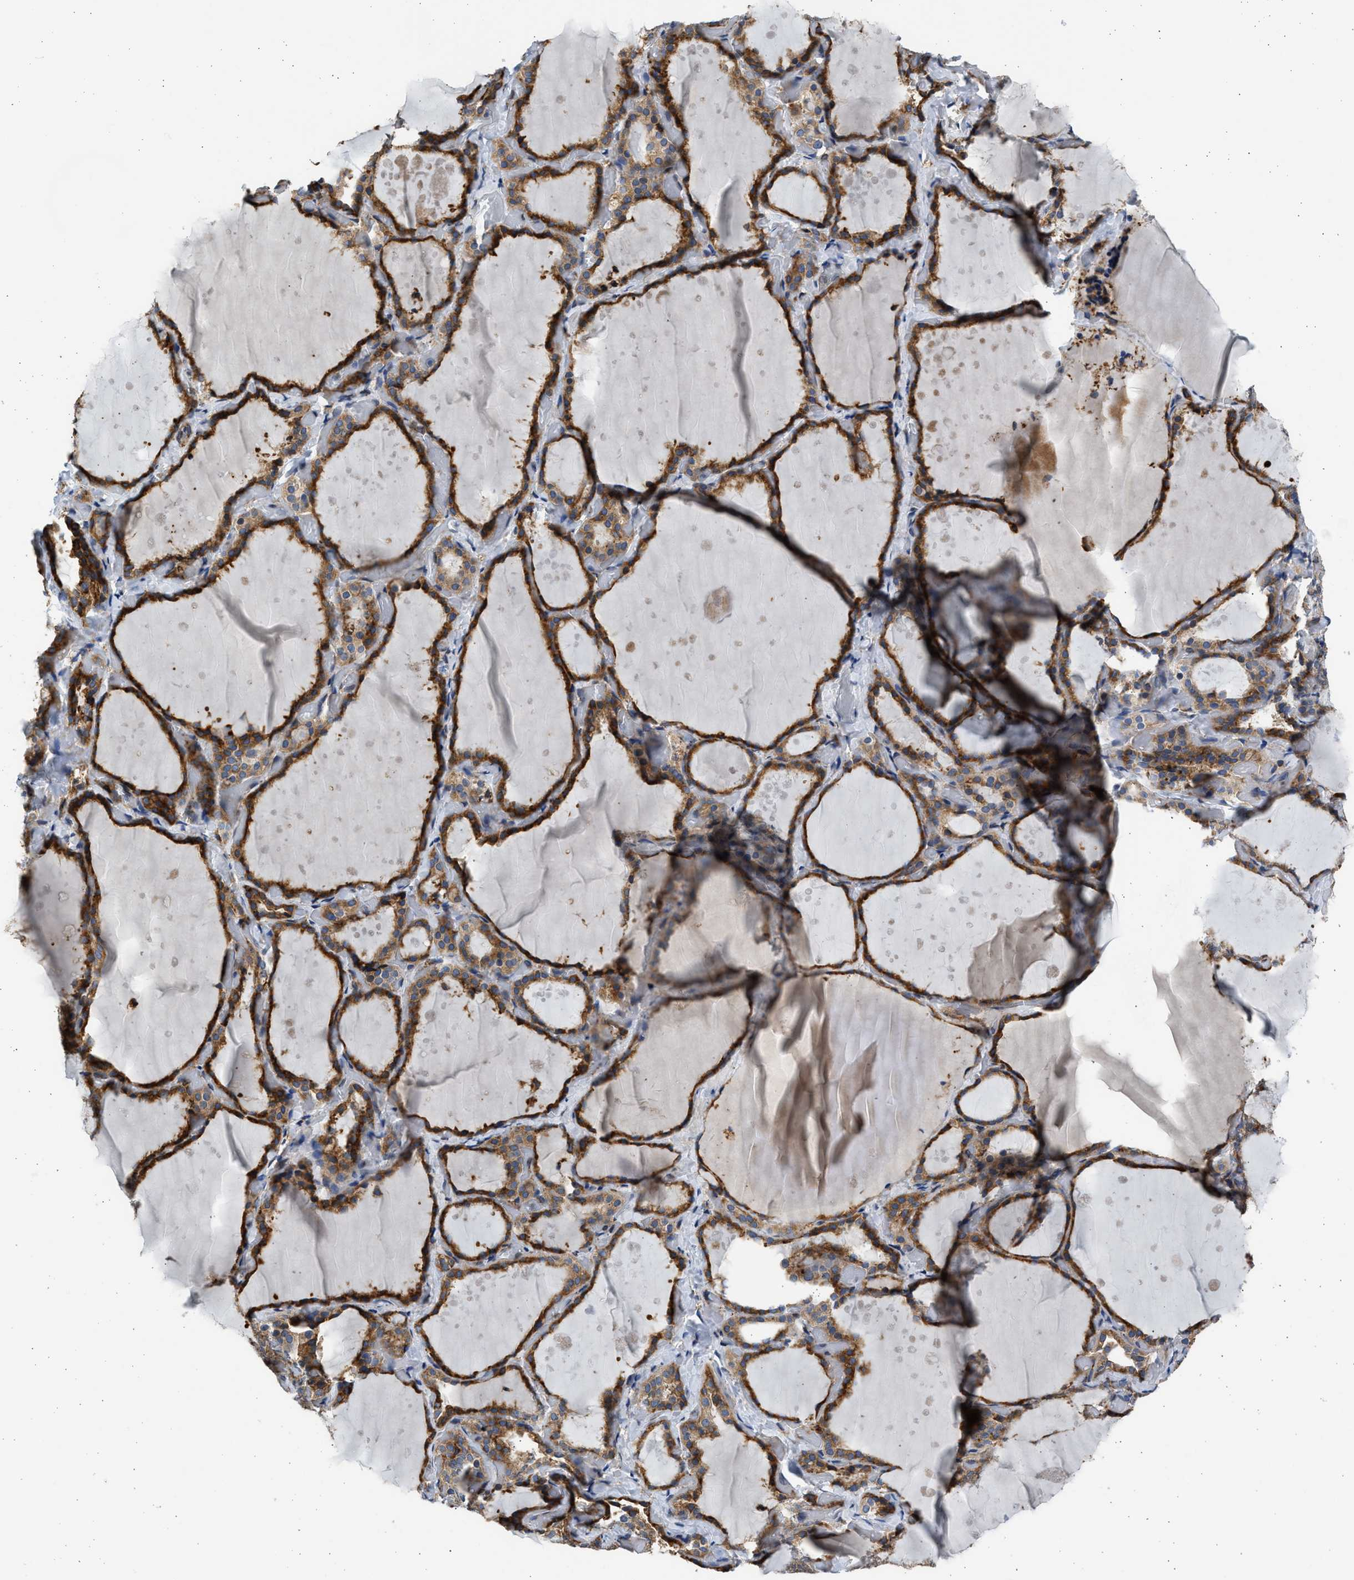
{"staining": {"intensity": "strong", "quantity": ">75%", "location": "cytoplasmic/membranous"}, "tissue": "thyroid gland", "cell_type": "Glandular cells", "image_type": "normal", "snomed": [{"axis": "morphology", "description": "Normal tissue, NOS"}, {"axis": "topography", "description": "Thyroid gland"}], "caption": "The histopathology image reveals staining of normal thyroid gland, revealing strong cytoplasmic/membranous protein staining (brown color) within glandular cells.", "gene": "PLD2", "patient": {"sex": "female", "age": 44}}